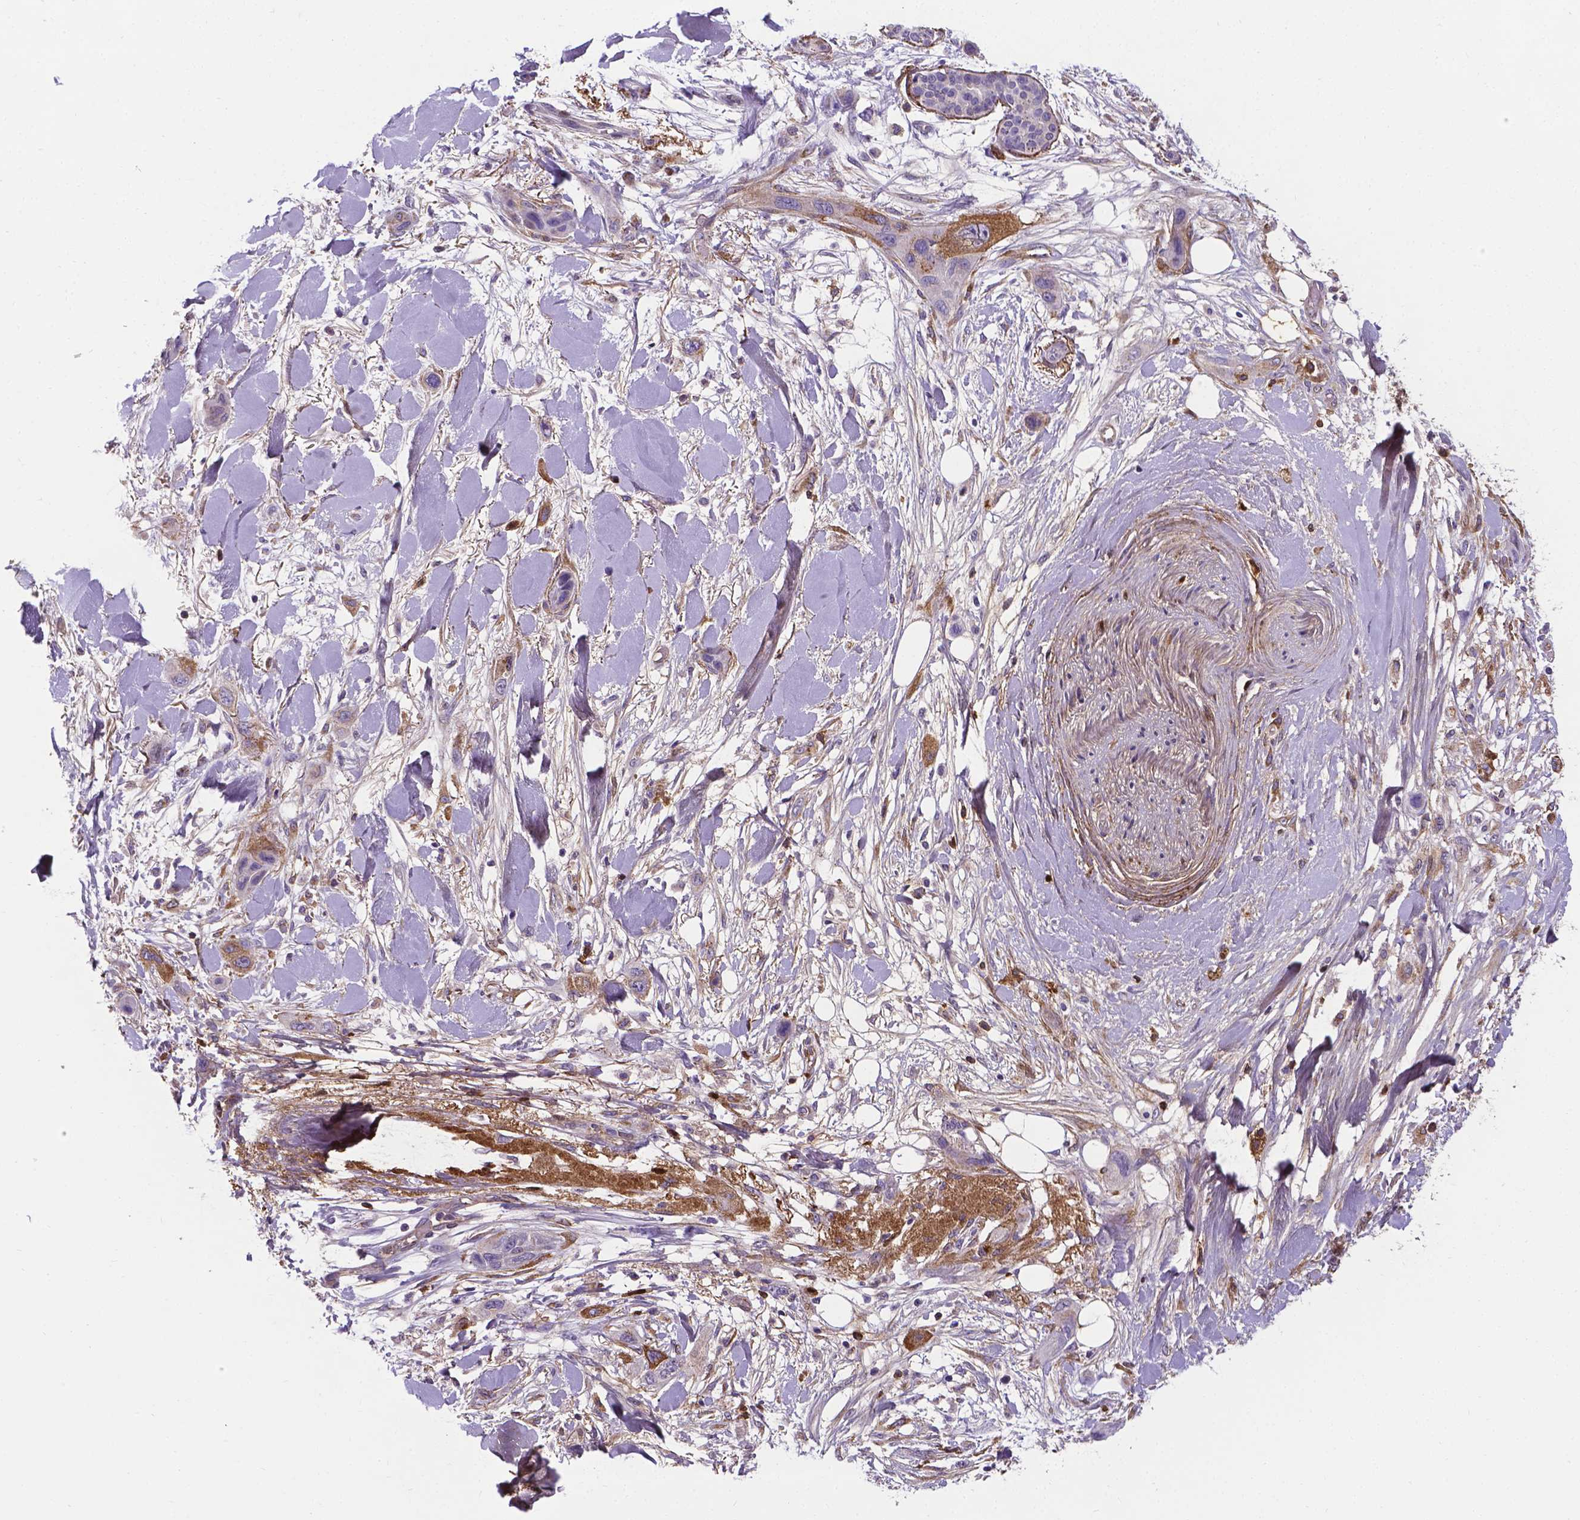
{"staining": {"intensity": "moderate", "quantity": "<25%", "location": "cytoplasmic/membranous"}, "tissue": "skin cancer", "cell_type": "Tumor cells", "image_type": "cancer", "snomed": [{"axis": "morphology", "description": "Squamous cell carcinoma, NOS"}, {"axis": "topography", "description": "Skin"}], "caption": "Immunohistochemistry of human skin cancer (squamous cell carcinoma) exhibits low levels of moderate cytoplasmic/membranous expression in approximately <25% of tumor cells. (brown staining indicates protein expression, while blue staining denotes nuclei).", "gene": "APOE", "patient": {"sex": "male", "age": 79}}